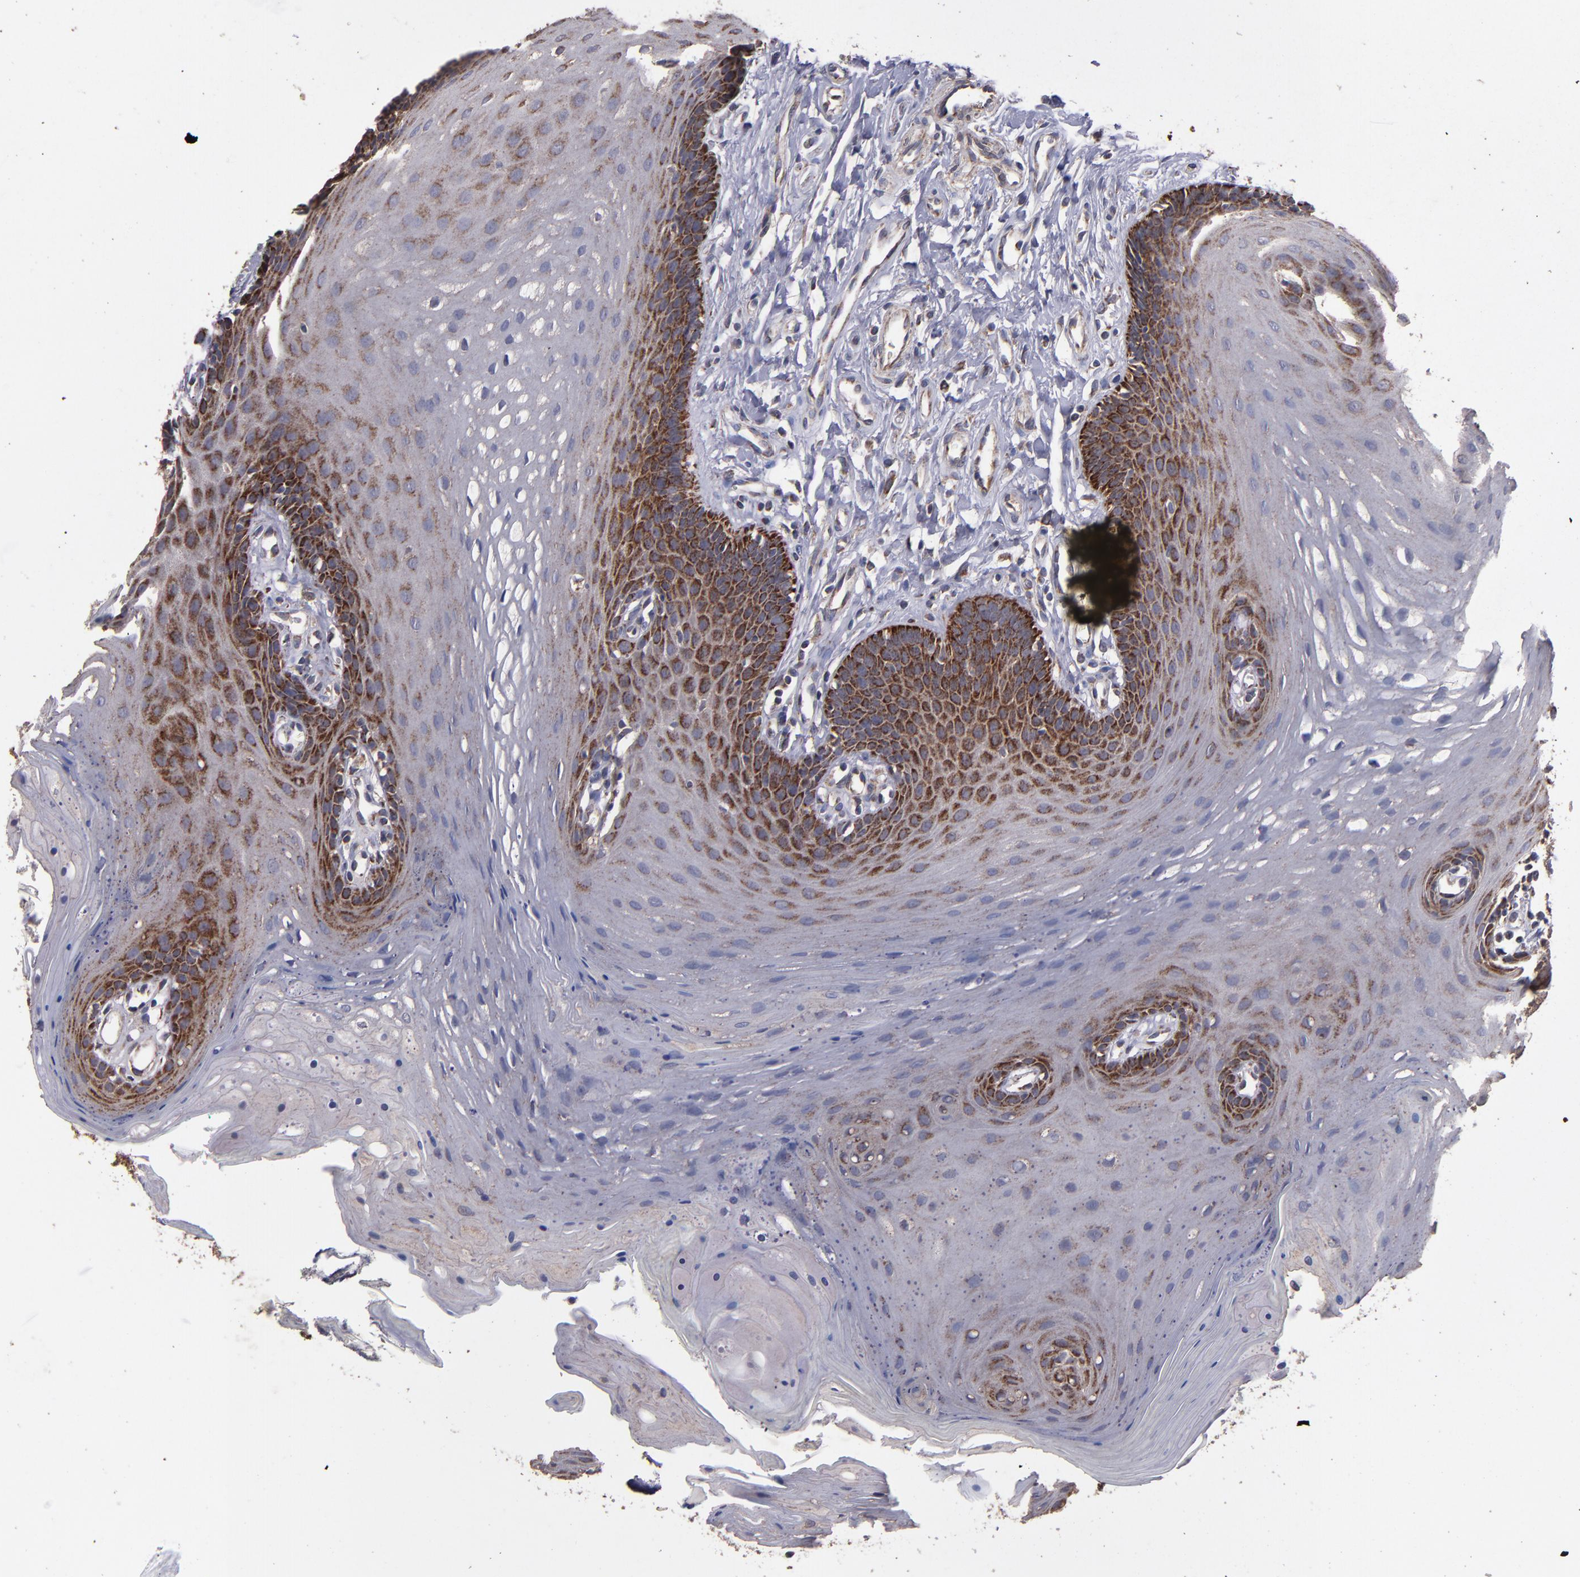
{"staining": {"intensity": "weak", "quantity": "25%-75%", "location": "cytoplasmic/membranous"}, "tissue": "oral mucosa", "cell_type": "Squamous epithelial cells", "image_type": "normal", "snomed": [{"axis": "morphology", "description": "Normal tissue, NOS"}, {"axis": "topography", "description": "Oral tissue"}], "caption": "Normal oral mucosa was stained to show a protein in brown. There is low levels of weak cytoplasmic/membranous positivity in approximately 25%-75% of squamous epithelial cells. (brown staining indicates protein expression, while blue staining denotes nuclei).", "gene": "TIMM9", "patient": {"sex": "male", "age": 62}}